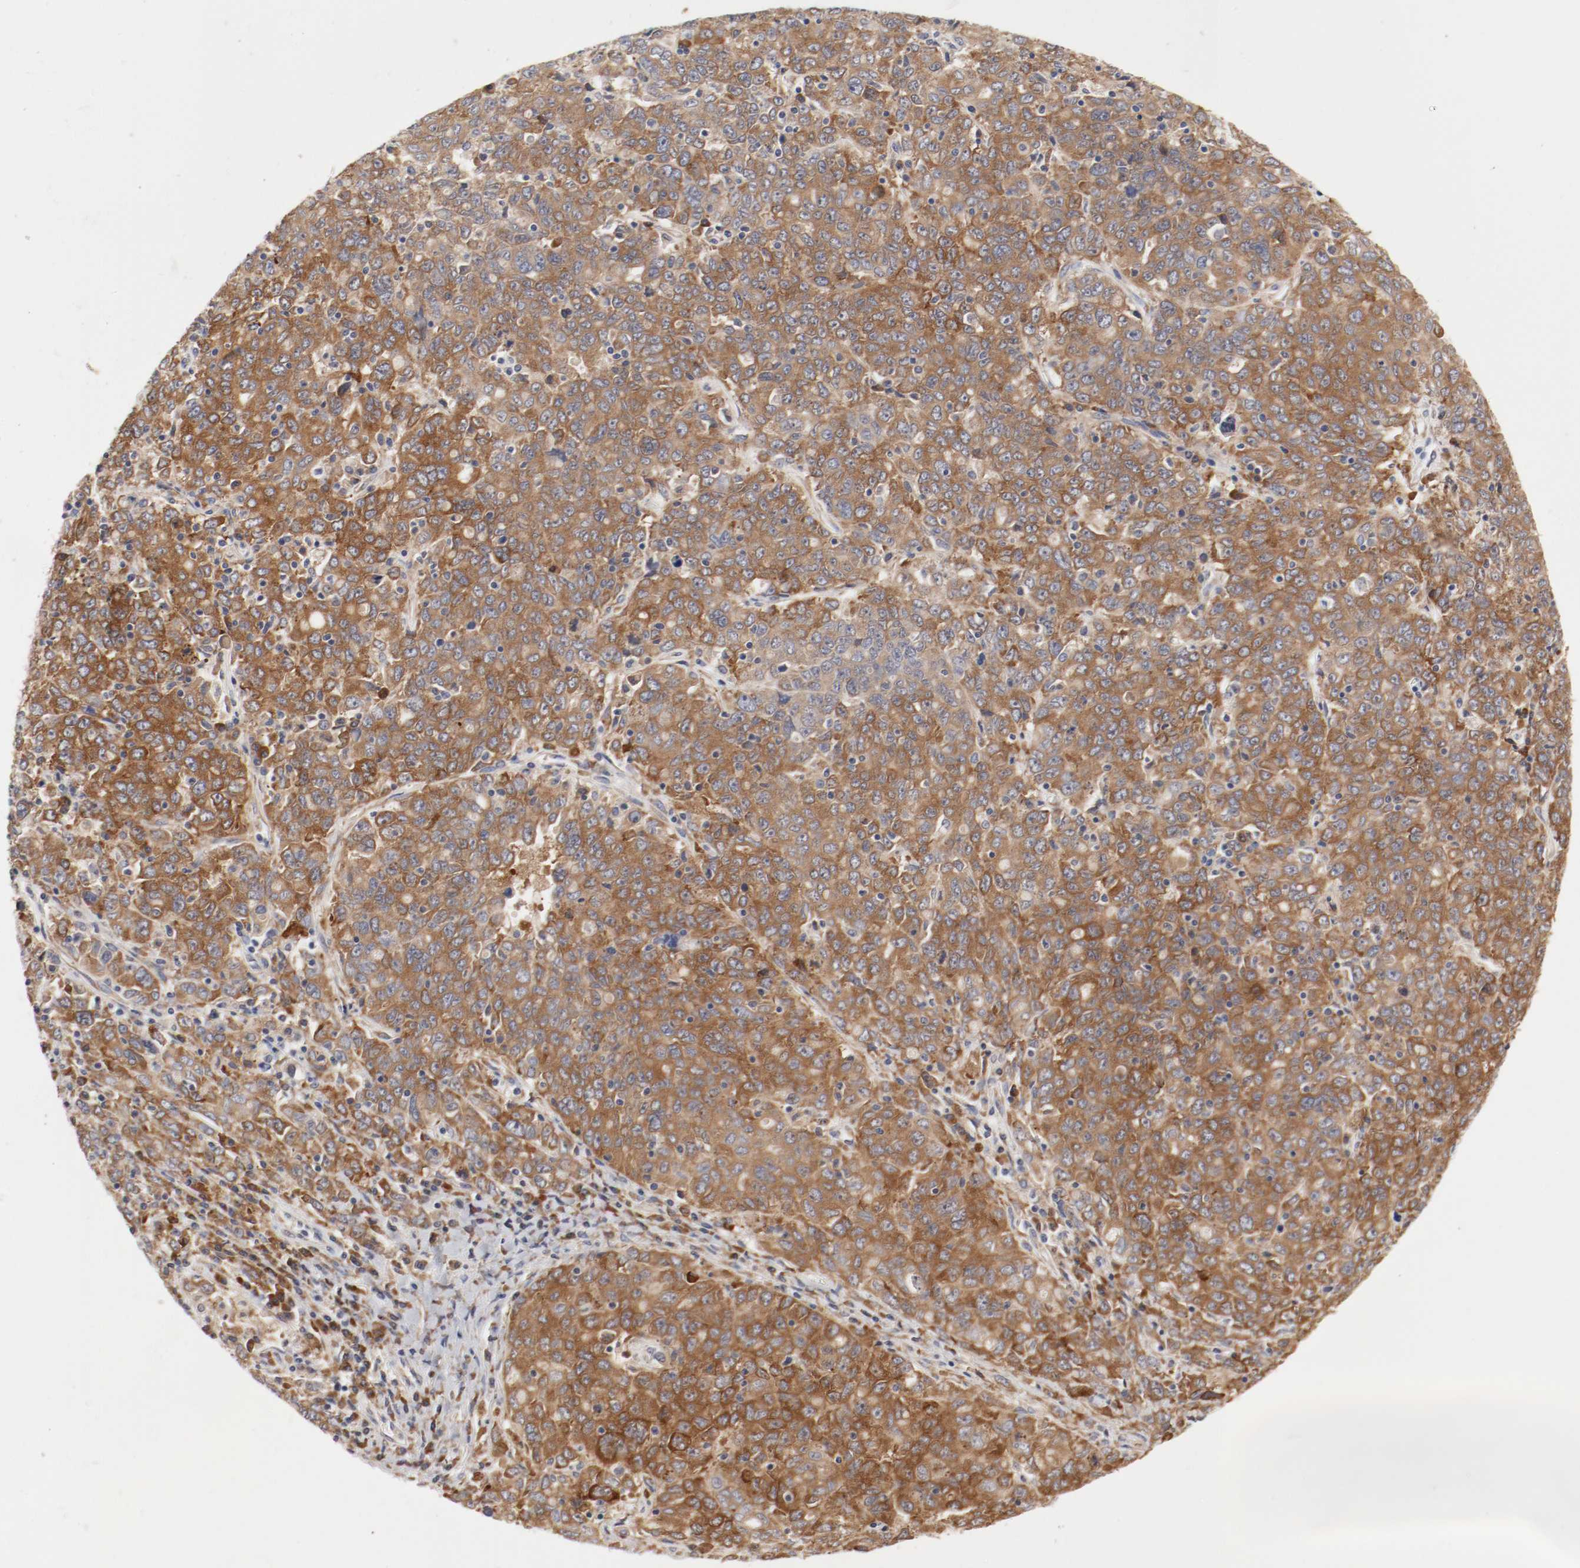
{"staining": {"intensity": "moderate", "quantity": ">75%", "location": "cytoplasmic/membranous"}, "tissue": "ovarian cancer", "cell_type": "Tumor cells", "image_type": "cancer", "snomed": [{"axis": "morphology", "description": "Carcinoma, endometroid"}, {"axis": "topography", "description": "Ovary"}], "caption": "DAB (3,3'-diaminobenzidine) immunohistochemical staining of ovarian endometroid carcinoma reveals moderate cytoplasmic/membranous protein positivity in about >75% of tumor cells. Immunohistochemistry (ihc) stains the protein in brown and the nuclei are stained blue.", "gene": "FKBP3", "patient": {"sex": "female", "age": 62}}